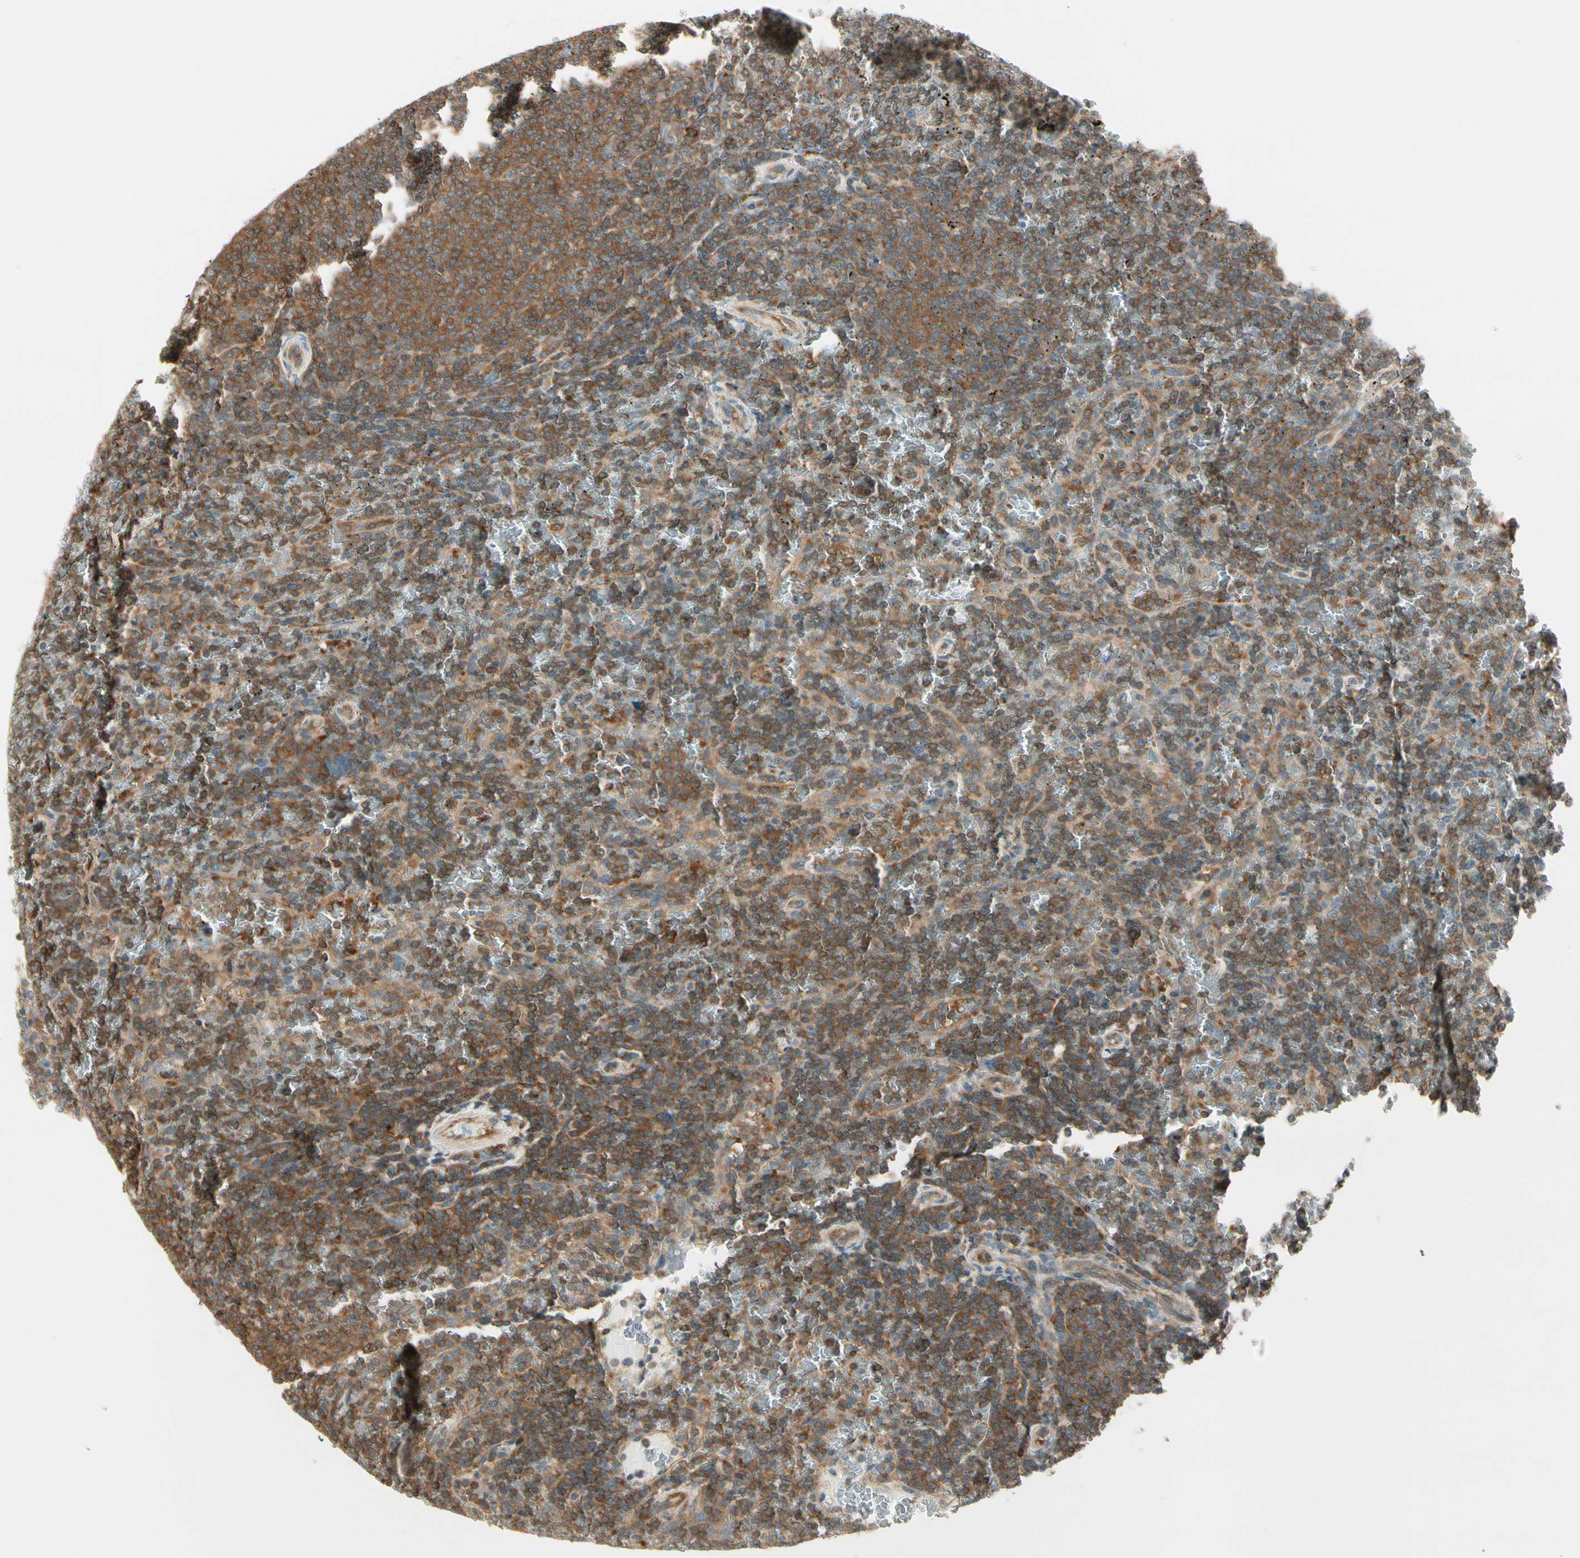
{"staining": {"intensity": "strong", "quantity": ">75%", "location": "cytoplasmic/membranous"}, "tissue": "lymphoma", "cell_type": "Tumor cells", "image_type": "cancer", "snomed": [{"axis": "morphology", "description": "Malignant lymphoma, non-Hodgkin's type, Low grade"}, {"axis": "topography", "description": "Spleen"}], "caption": "The photomicrograph demonstrates a brown stain indicating the presence of a protein in the cytoplasmic/membranous of tumor cells in lymphoma.", "gene": "OXSR1", "patient": {"sex": "female", "age": 77}}